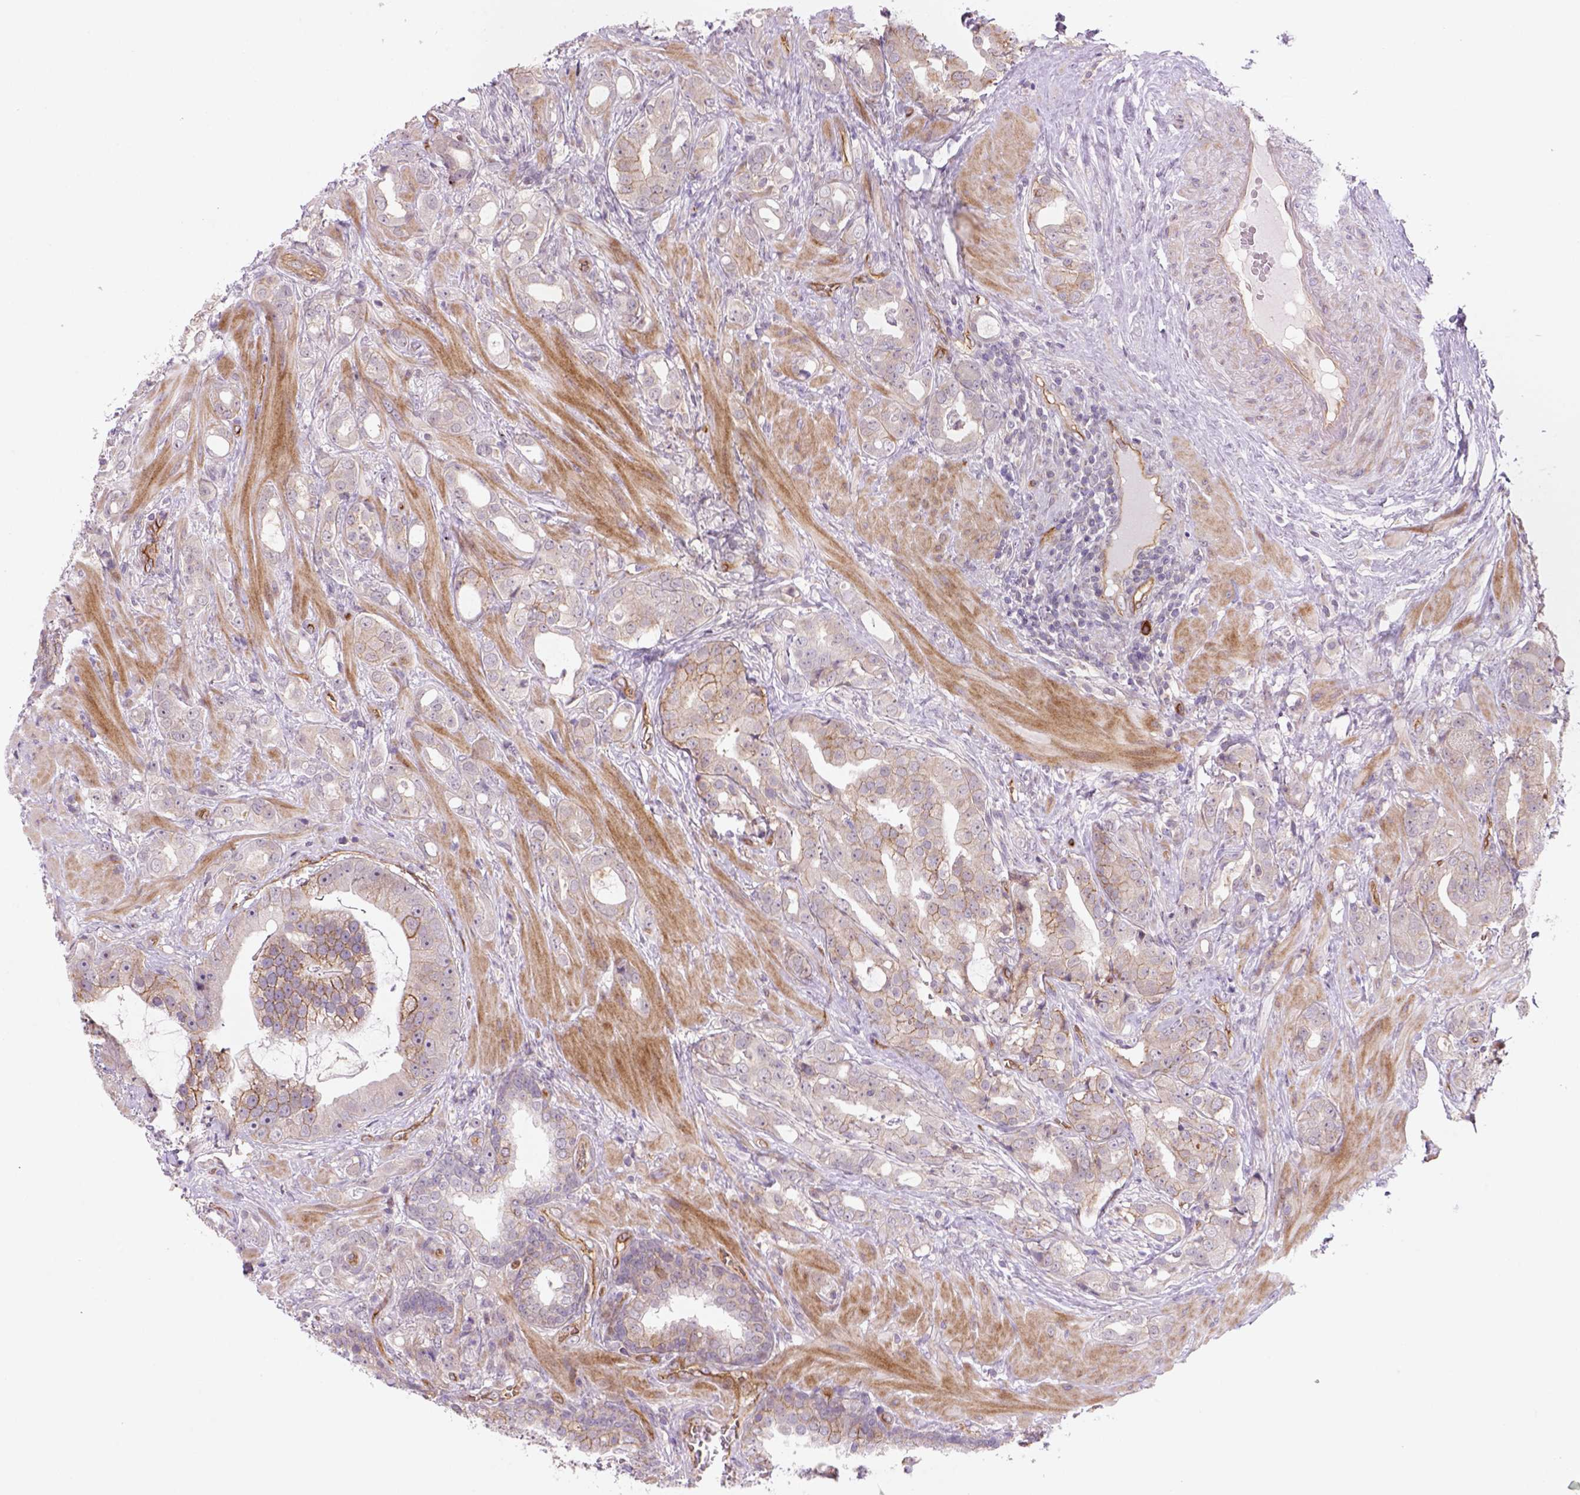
{"staining": {"intensity": "moderate", "quantity": "<25%", "location": "cytoplasmic/membranous"}, "tissue": "prostate cancer", "cell_type": "Tumor cells", "image_type": "cancer", "snomed": [{"axis": "morphology", "description": "Adenocarcinoma, NOS"}, {"axis": "topography", "description": "Prostate"}], "caption": "About <25% of tumor cells in adenocarcinoma (prostate) reveal moderate cytoplasmic/membranous protein staining as visualized by brown immunohistochemical staining.", "gene": "VSTM5", "patient": {"sex": "male", "age": 57}}